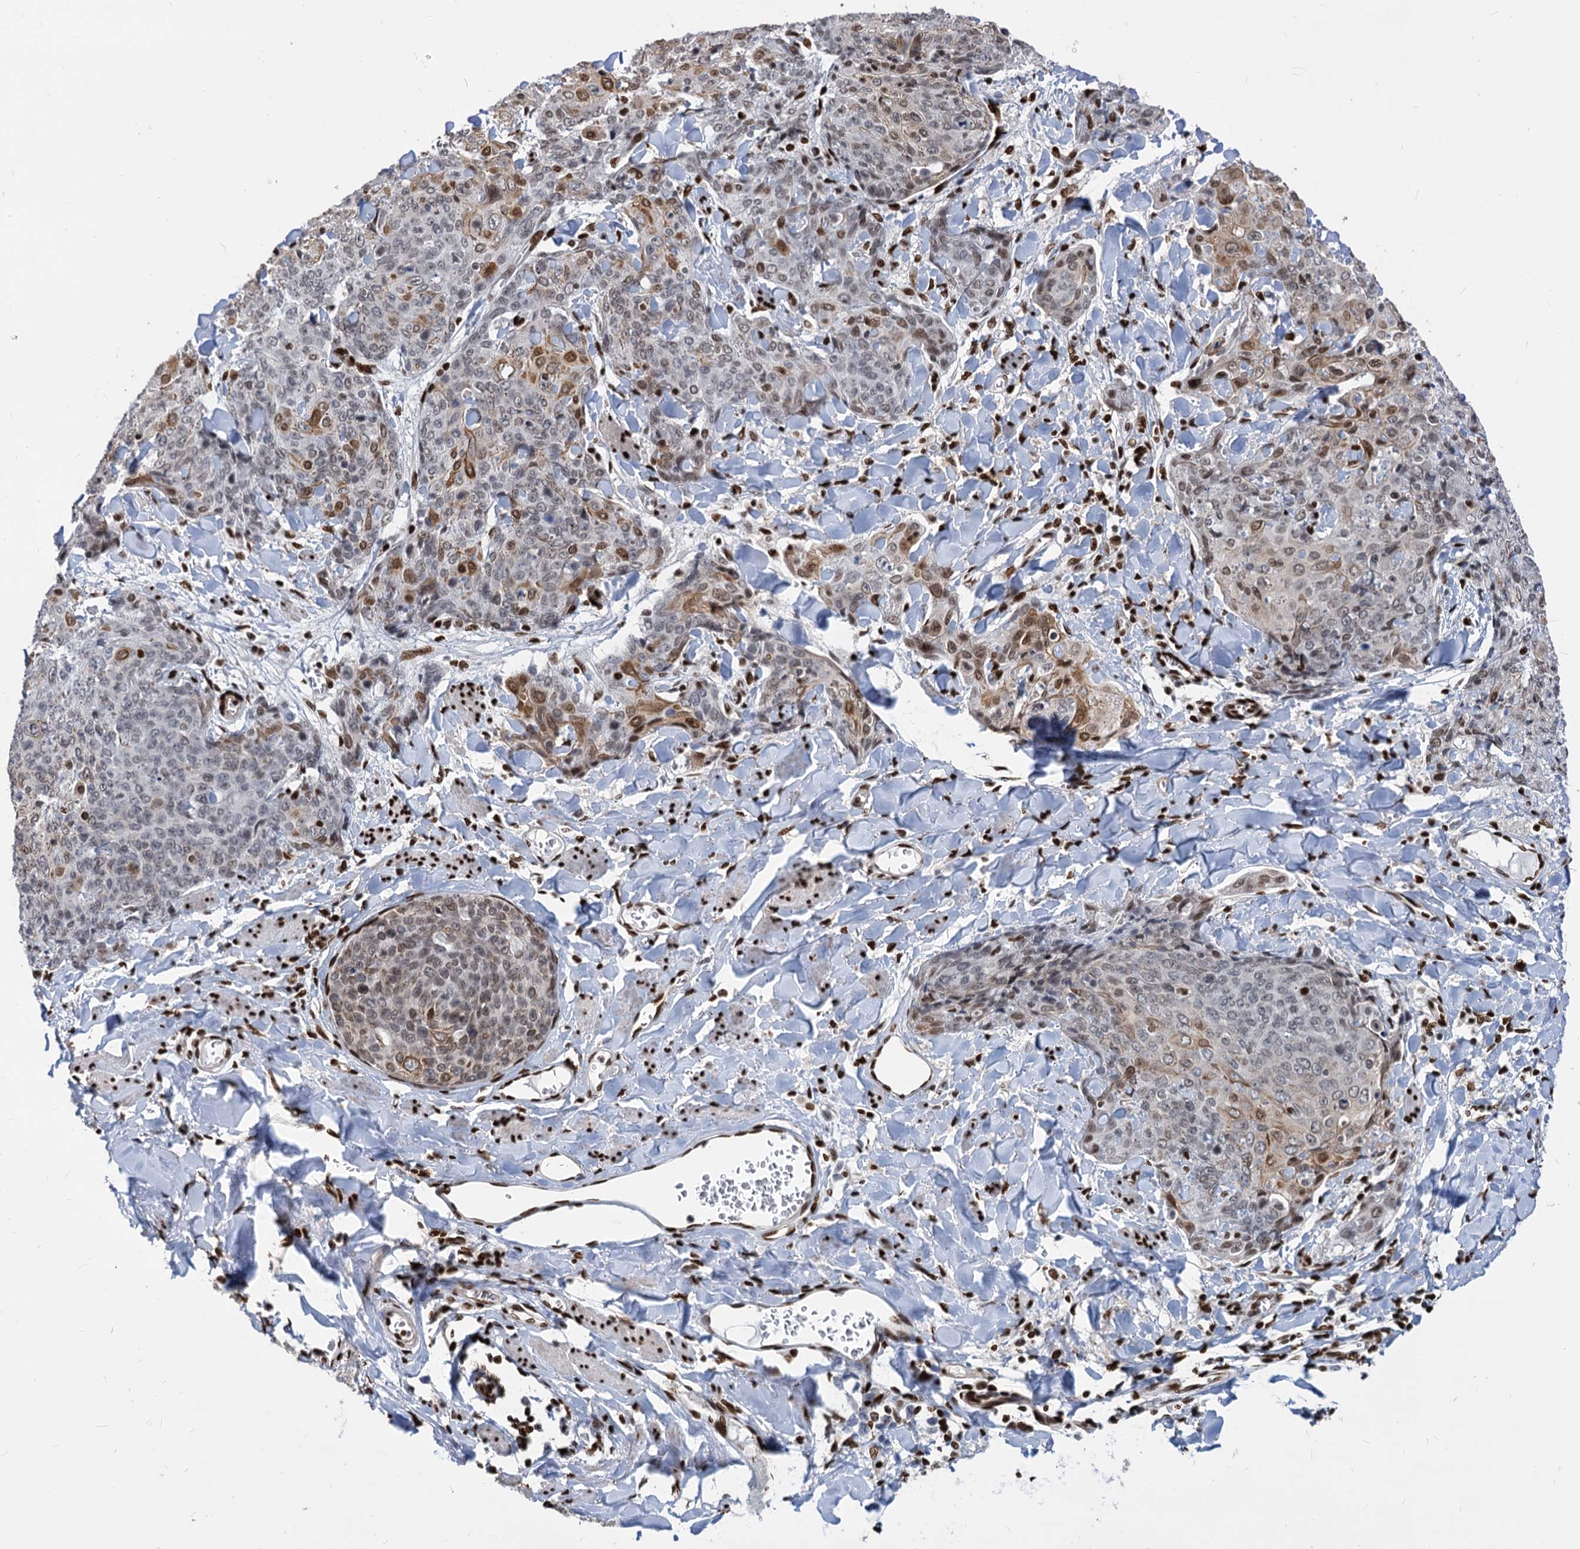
{"staining": {"intensity": "moderate", "quantity": "25%-75%", "location": "nuclear"}, "tissue": "skin cancer", "cell_type": "Tumor cells", "image_type": "cancer", "snomed": [{"axis": "morphology", "description": "Squamous cell carcinoma, NOS"}, {"axis": "topography", "description": "Skin"}, {"axis": "topography", "description": "Vulva"}], "caption": "Skin cancer stained for a protein reveals moderate nuclear positivity in tumor cells. The staining was performed using DAB to visualize the protein expression in brown, while the nuclei were stained in blue with hematoxylin (Magnification: 20x).", "gene": "MECP2", "patient": {"sex": "female", "age": 85}}